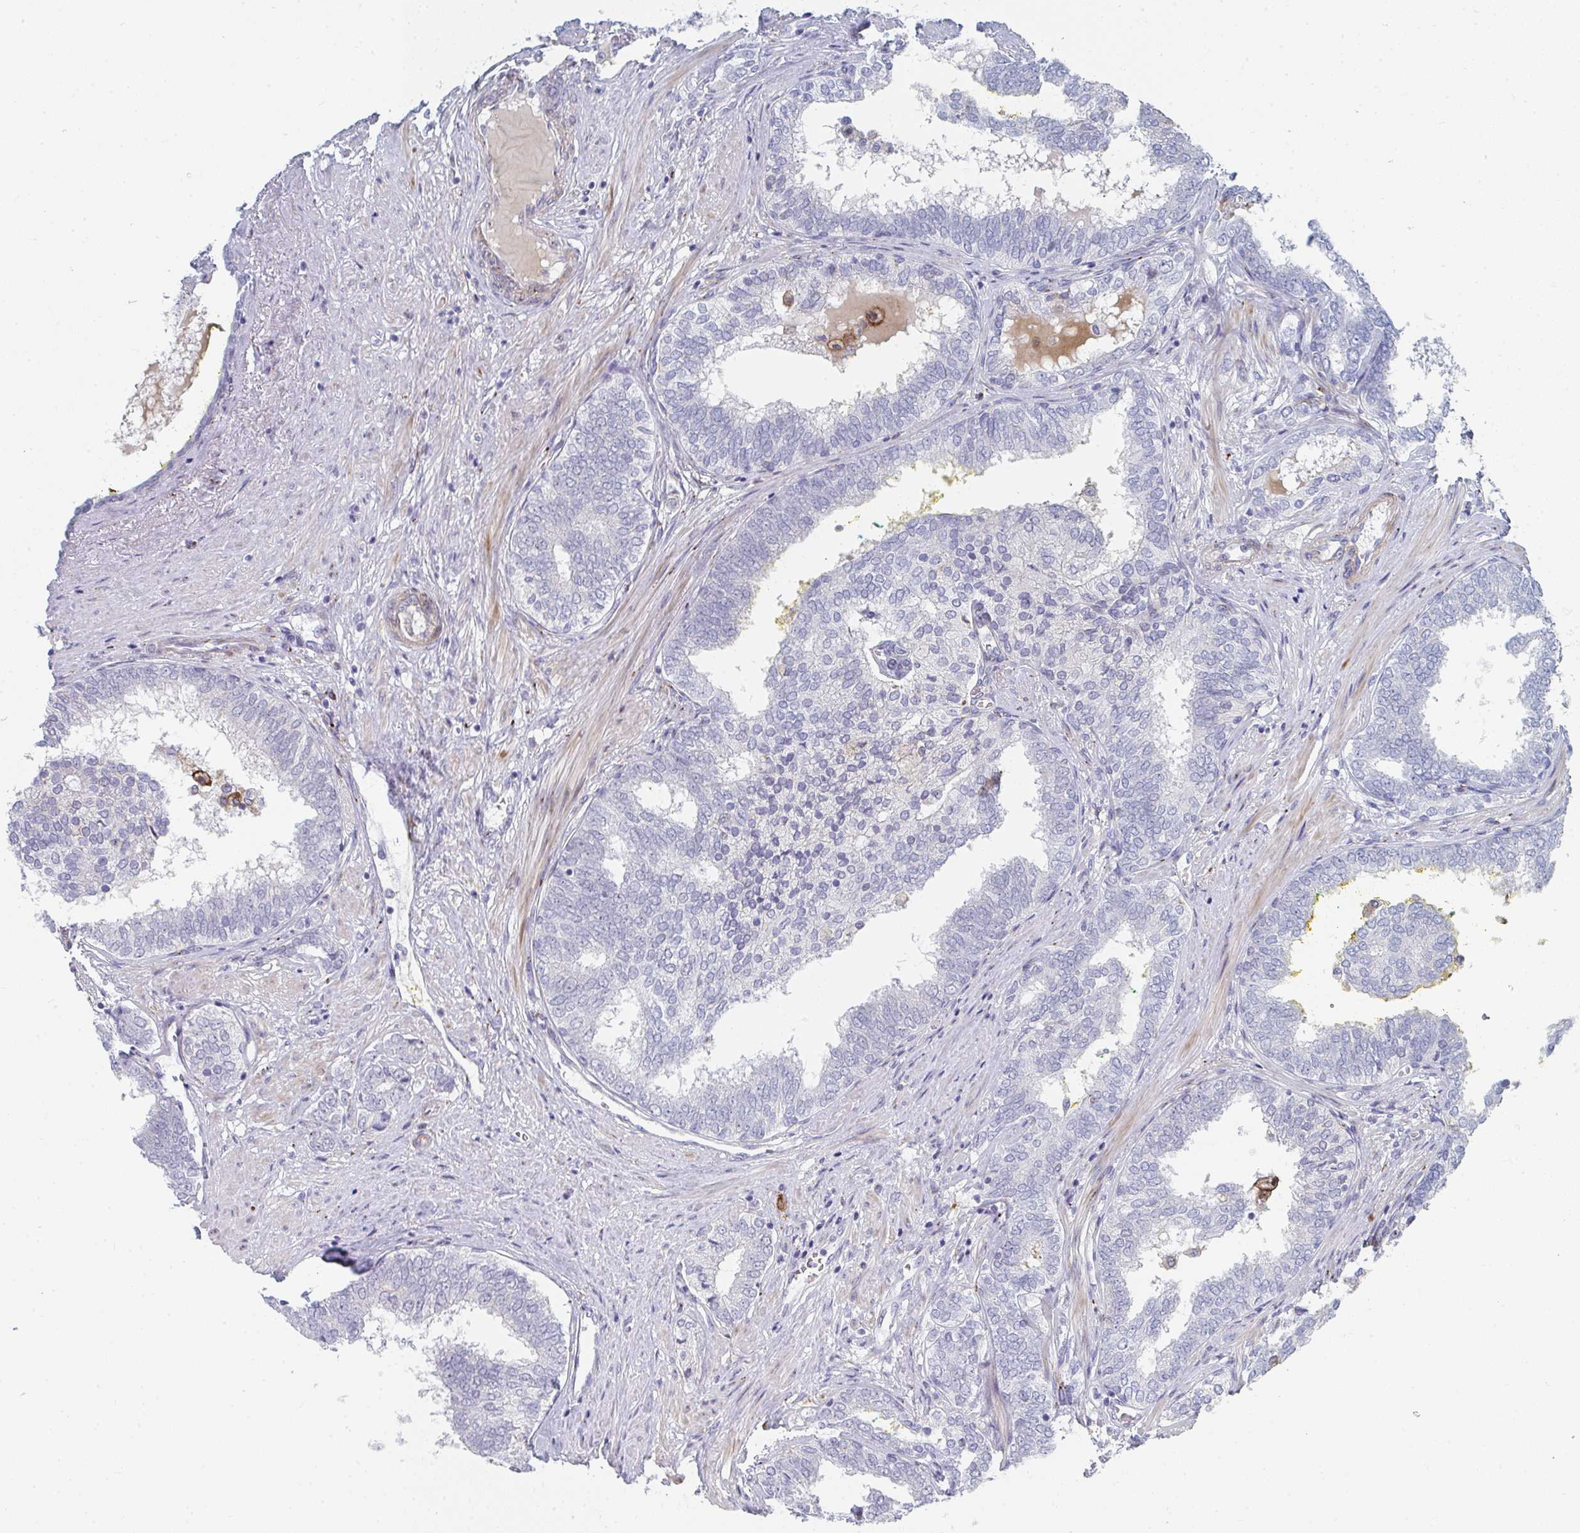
{"staining": {"intensity": "negative", "quantity": "none", "location": "none"}, "tissue": "prostate cancer", "cell_type": "Tumor cells", "image_type": "cancer", "snomed": [{"axis": "morphology", "description": "Adenocarcinoma, High grade"}, {"axis": "topography", "description": "Prostate"}], "caption": "Immunohistochemistry (IHC) photomicrograph of human prostate cancer stained for a protein (brown), which demonstrates no positivity in tumor cells.", "gene": "PSMG1", "patient": {"sex": "male", "age": 72}}